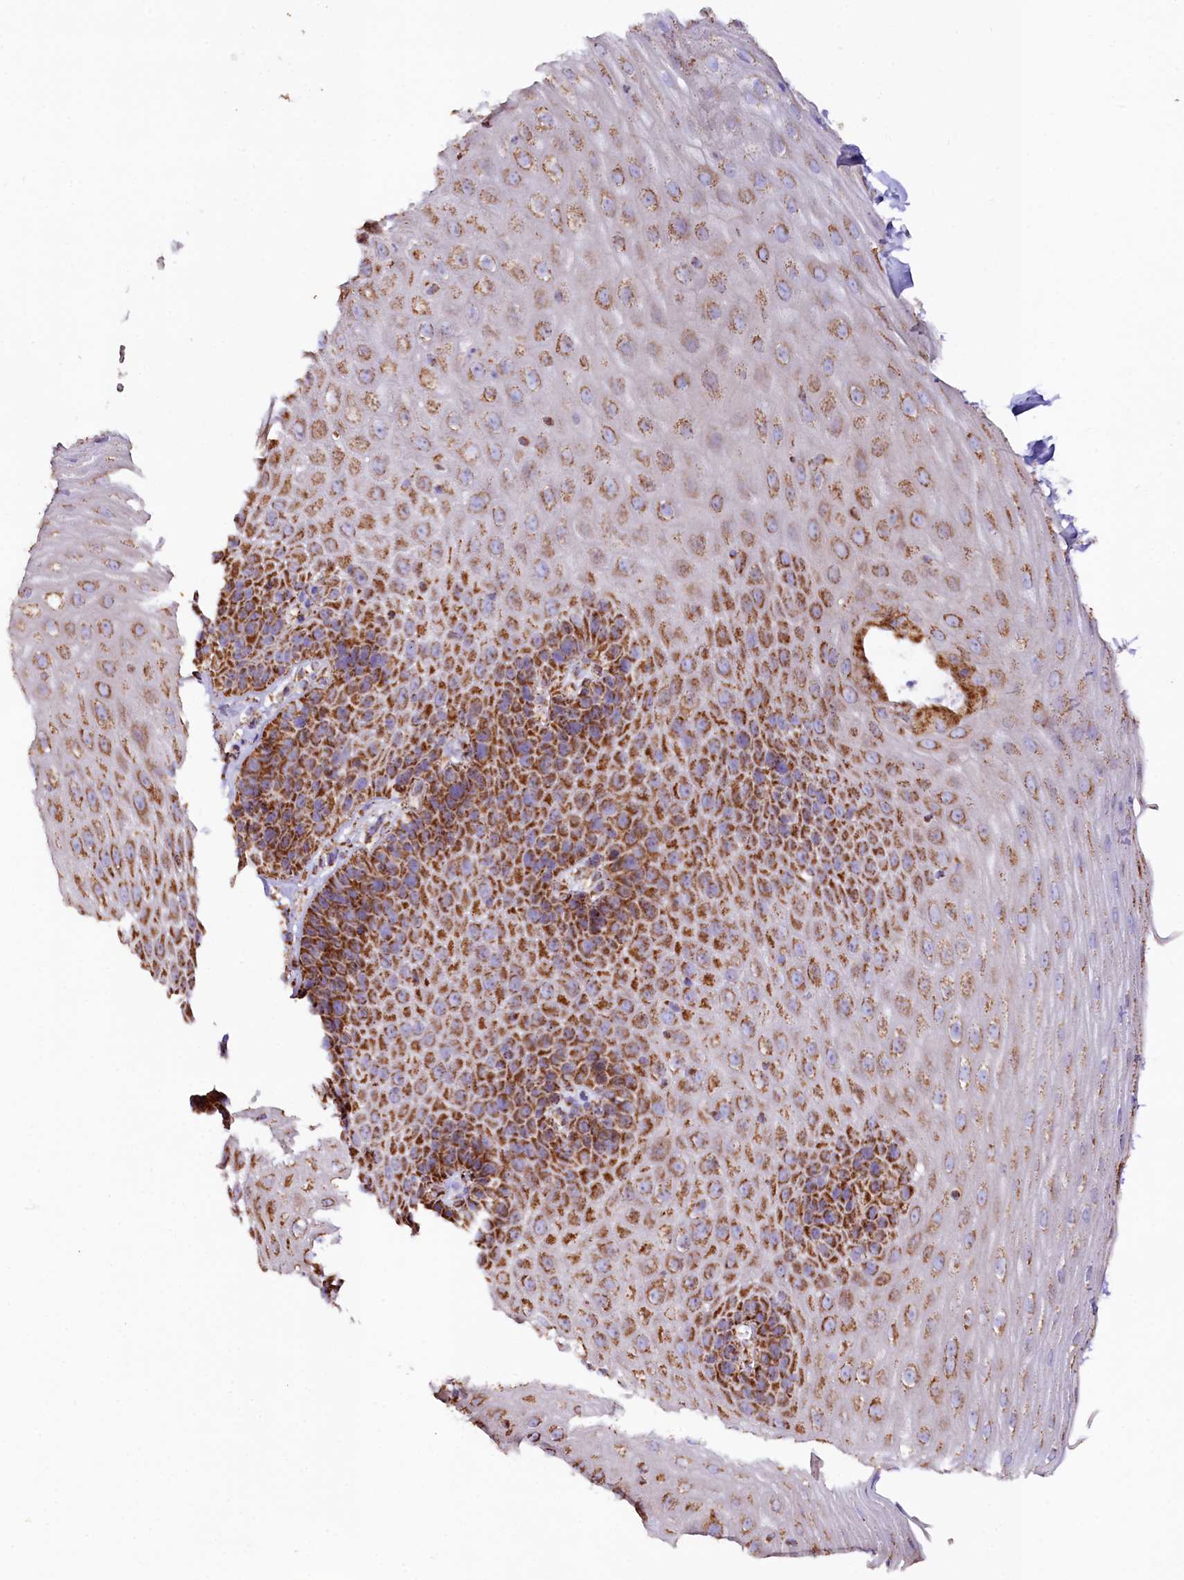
{"staining": {"intensity": "strong", "quantity": ">75%", "location": "cytoplasmic/membranous"}, "tissue": "esophagus", "cell_type": "Squamous epithelial cells", "image_type": "normal", "snomed": [{"axis": "morphology", "description": "Normal tissue, NOS"}, {"axis": "topography", "description": "Esophagus"}], "caption": "Strong cytoplasmic/membranous positivity is present in about >75% of squamous epithelial cells in unremarkable esophagus.", "gene": "APLP2", "patient": {"sex": "female", "age": 61}}